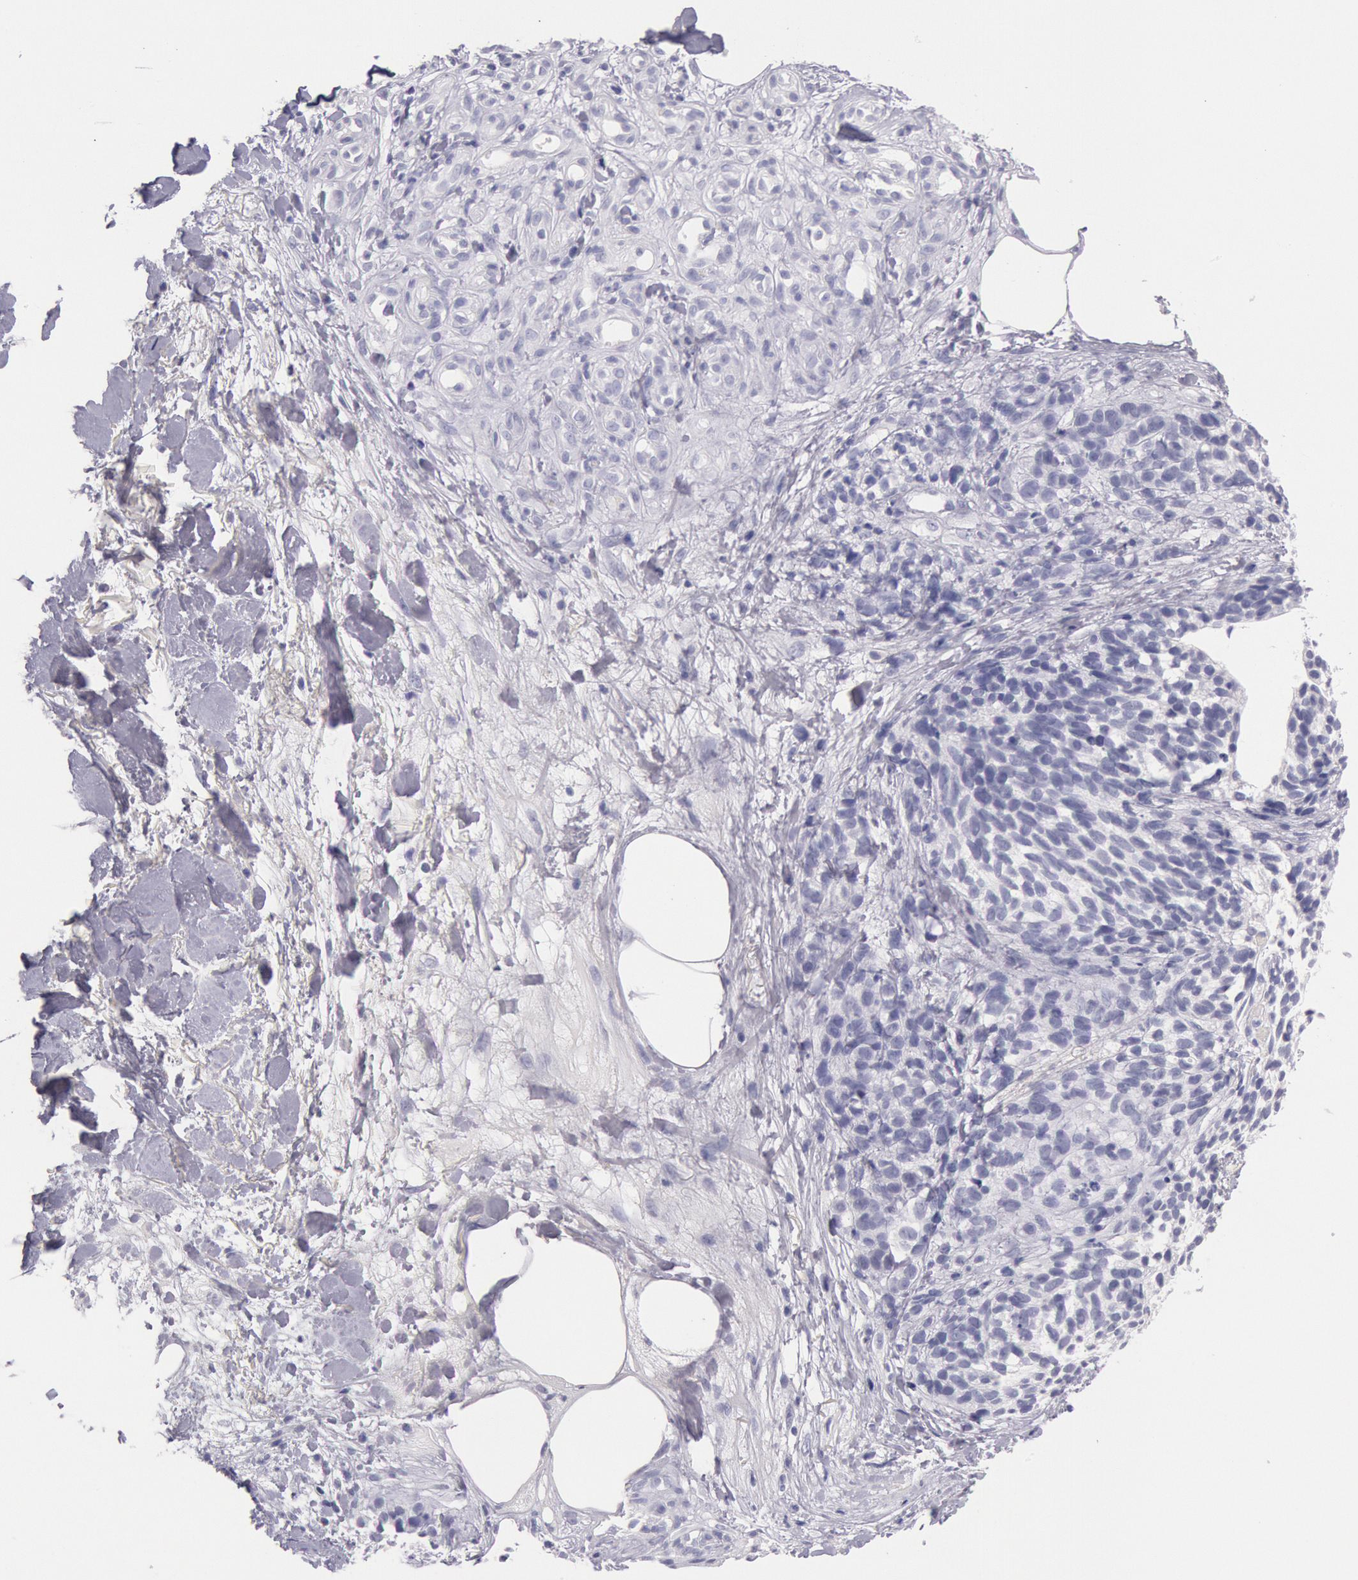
{"staining": {"intensity": "negative", "quantity": "none", "location": "none"}, "tissue": "melanoma", "cell_type": "Tumor cells", "image_type": "cancer", "snomed": [{"axis": "morphology", "description": "Malignant melanoma, NOS"}, {"axis": "topography", "description": "Skin"}], "caption": "IHC of human malignant melanoma exhibits no staining in tumor cells.", "gene": "EGFR", "patient": {"sex": "female", "age": 85}}